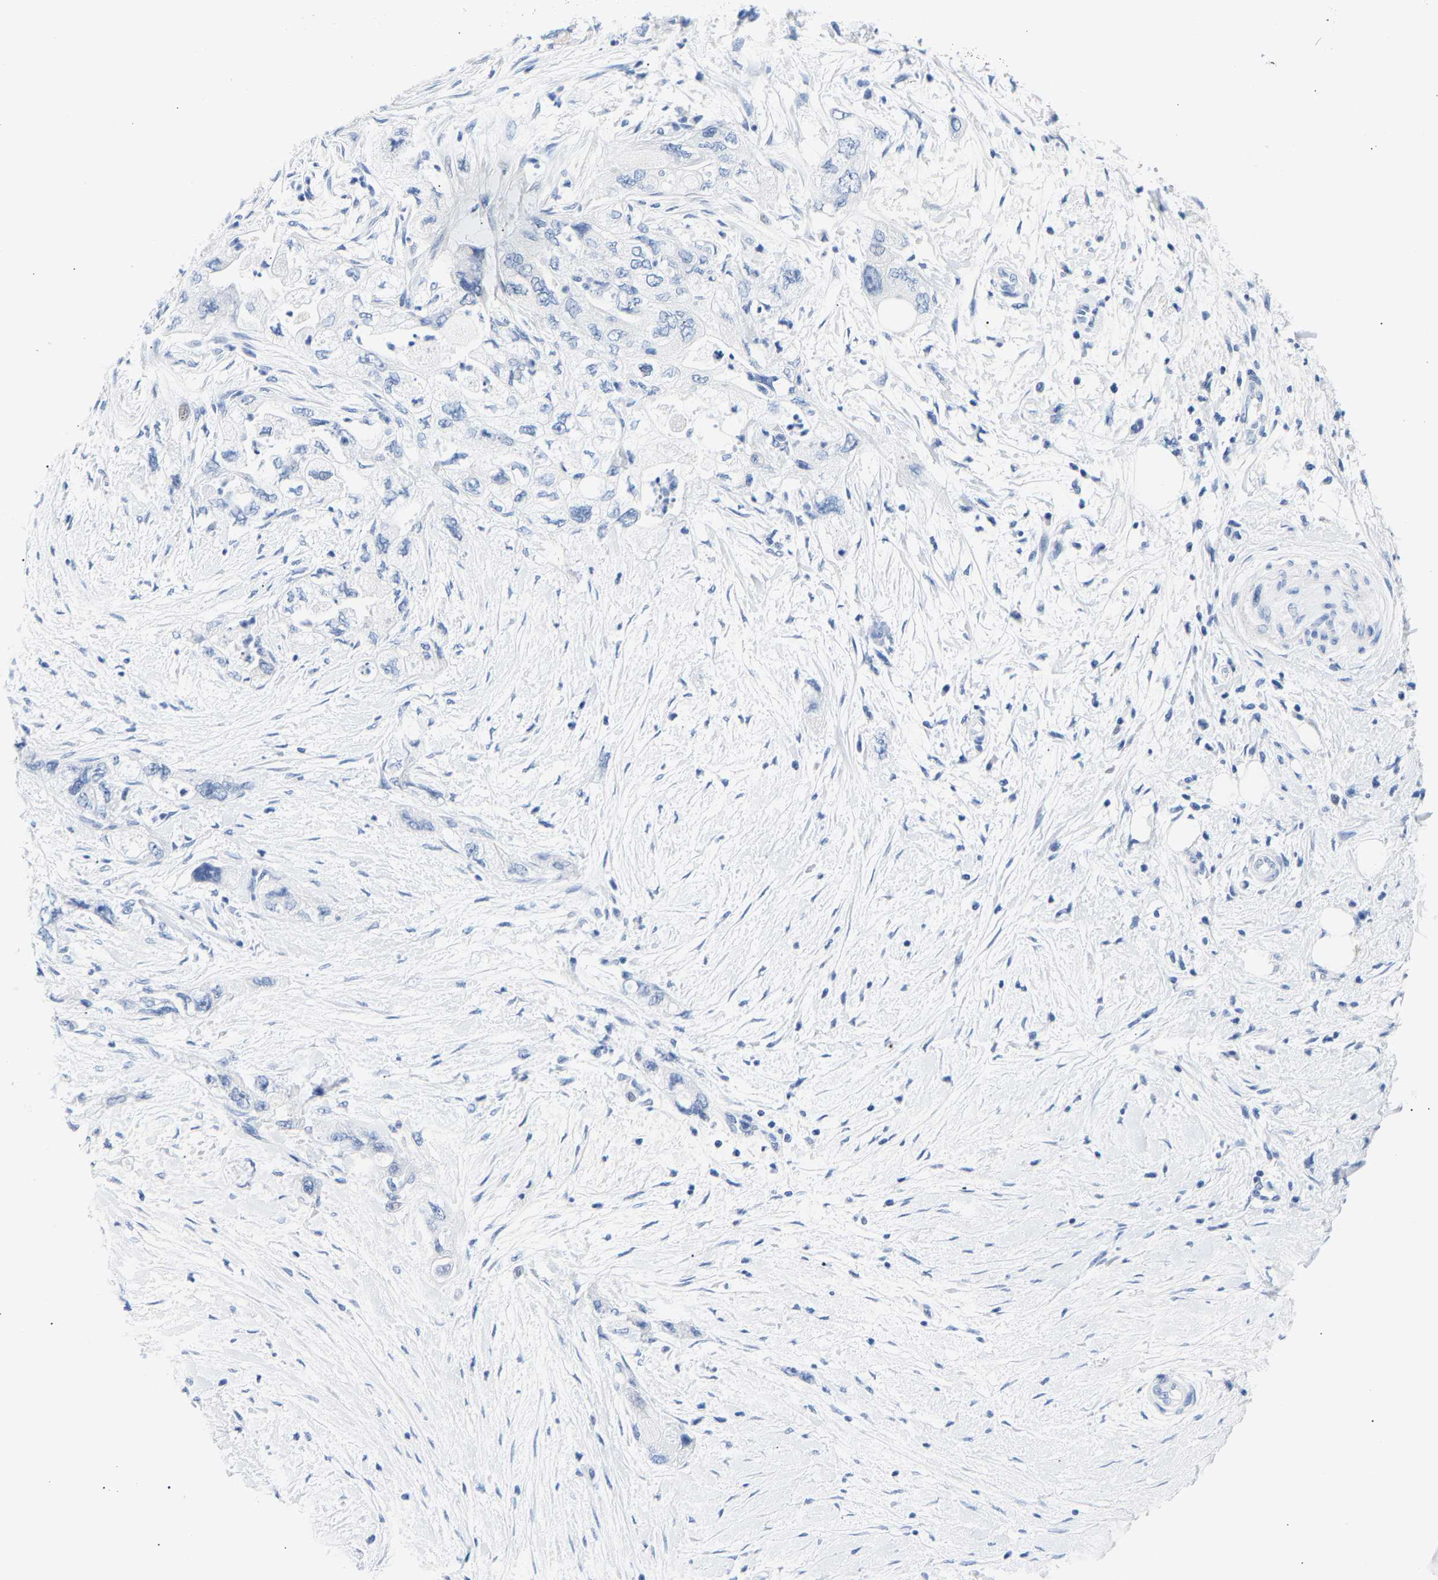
{"staining": {"intensity": "negative", "quantity": "none", "location": "none"}, "tissue": "pancreatic cancer", "cell_type": "Tumor cells", "image_type": "cancer", "snomed": [{"axis": "morphology", "description": "Adenocarcinoma, NOS"}, {"axis": "topography", "description": "Pancreas"}], "caption": "Pancreatic adenocarcinoma was stained to show a protein in brown. There is no significant staining in tumor cells. (Brightfield microscopy of DAB immunohistochemistry at high magnification).", "gene": "SPINK2", "patient": {"sex": "female", "age": 73}}